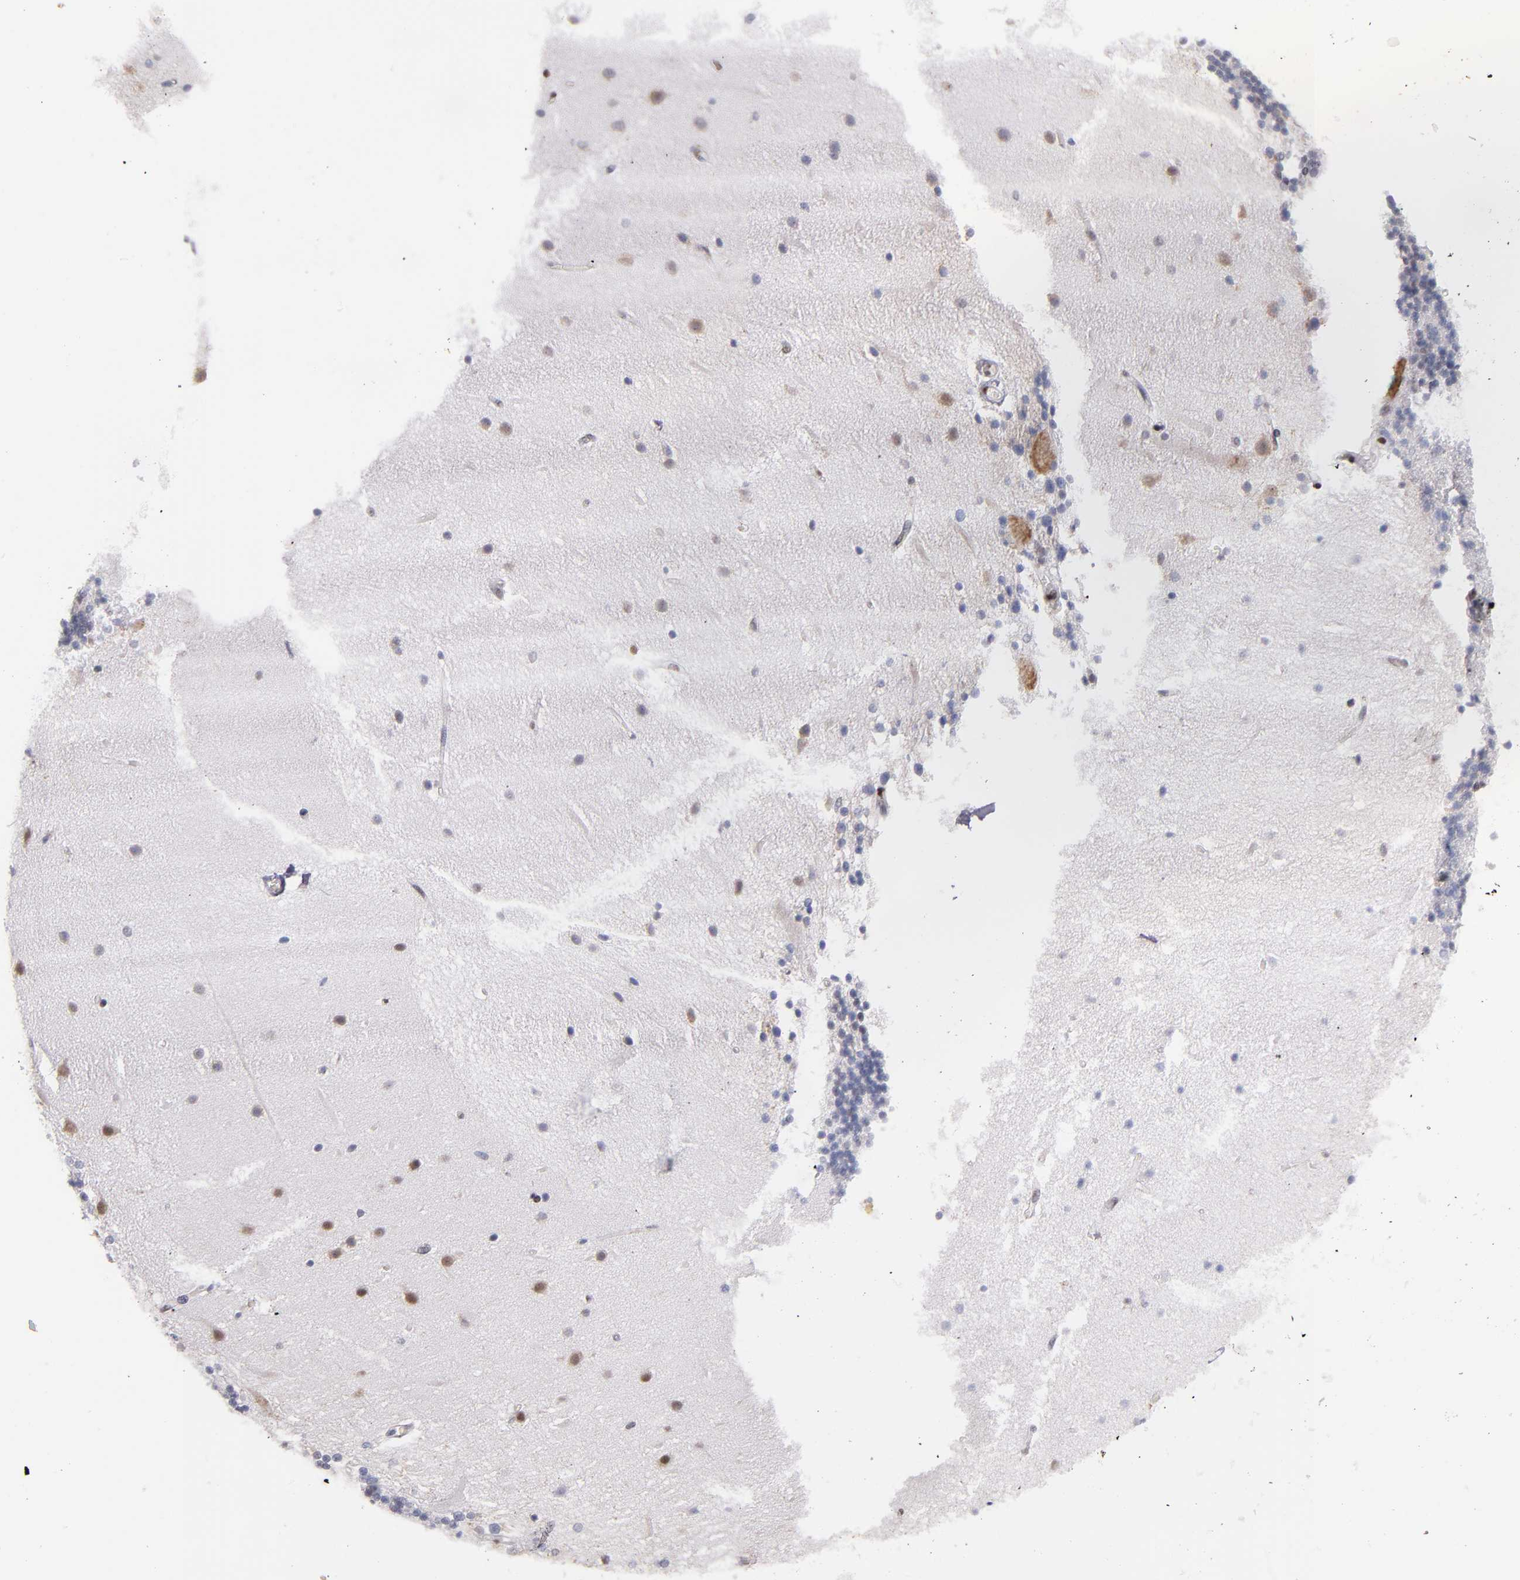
{"staining": {"intensity": "weak", "quantity": "25%-75%", "location": "nuclear"}, "tissue": "cerebellum", "cell_type": "Cells in granular layer", "image_type": "normal", "snomed": [{"axis": "morphology", "description": "Normal tissue, NOS"}, {"axis": "topography", "description": "Cerebellum"}], "caption": "Immunohistochemical staining of normal cerebellum demonstrates weak nuclear protein positivity in about 25%-75% of cells in granular layer.", "gene": "SRF", "patient": {"sex": "female", "age": 54}}